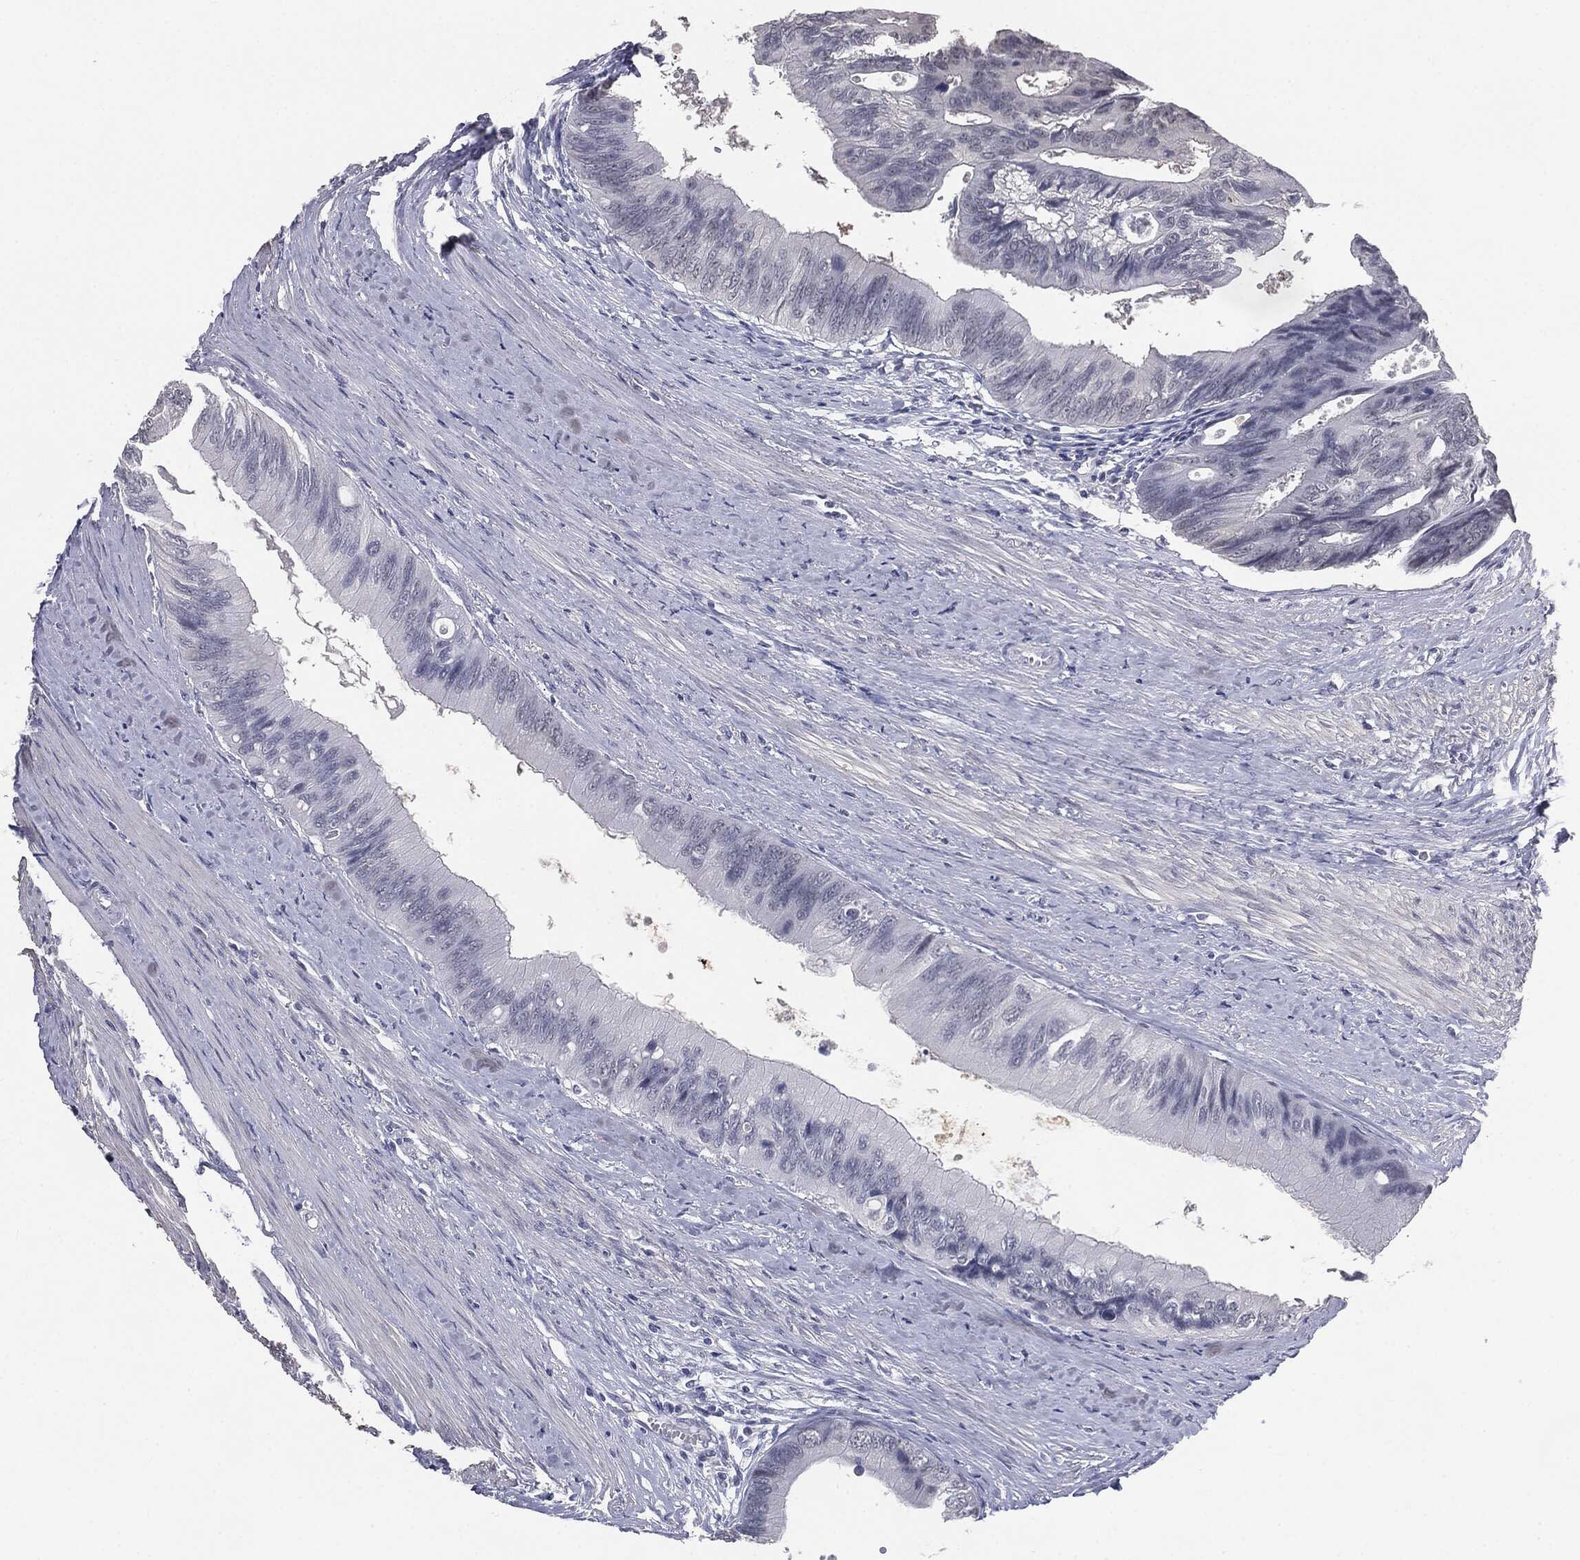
{"staining": {"intensity": "negative", "quantity": "none", "location": "none"}, "tissue": "colorectal cancer", "cell_type": "Tumor cells", "image_type": "cancer", "snomed": [{"axis": "morphology", "description": "Normal tissue, NOS"}, {"axis": "morphology", "description": "Adenocarcinoma, NOS"}, {"axis": "topography", "description": "Colon"}], "caption": "Protein analysis of colorectal adenocarcinoma displays no significant expression in tumor cells.", "gene": "SLC2A2", "patient": {"sex": "male", "age": 65}}